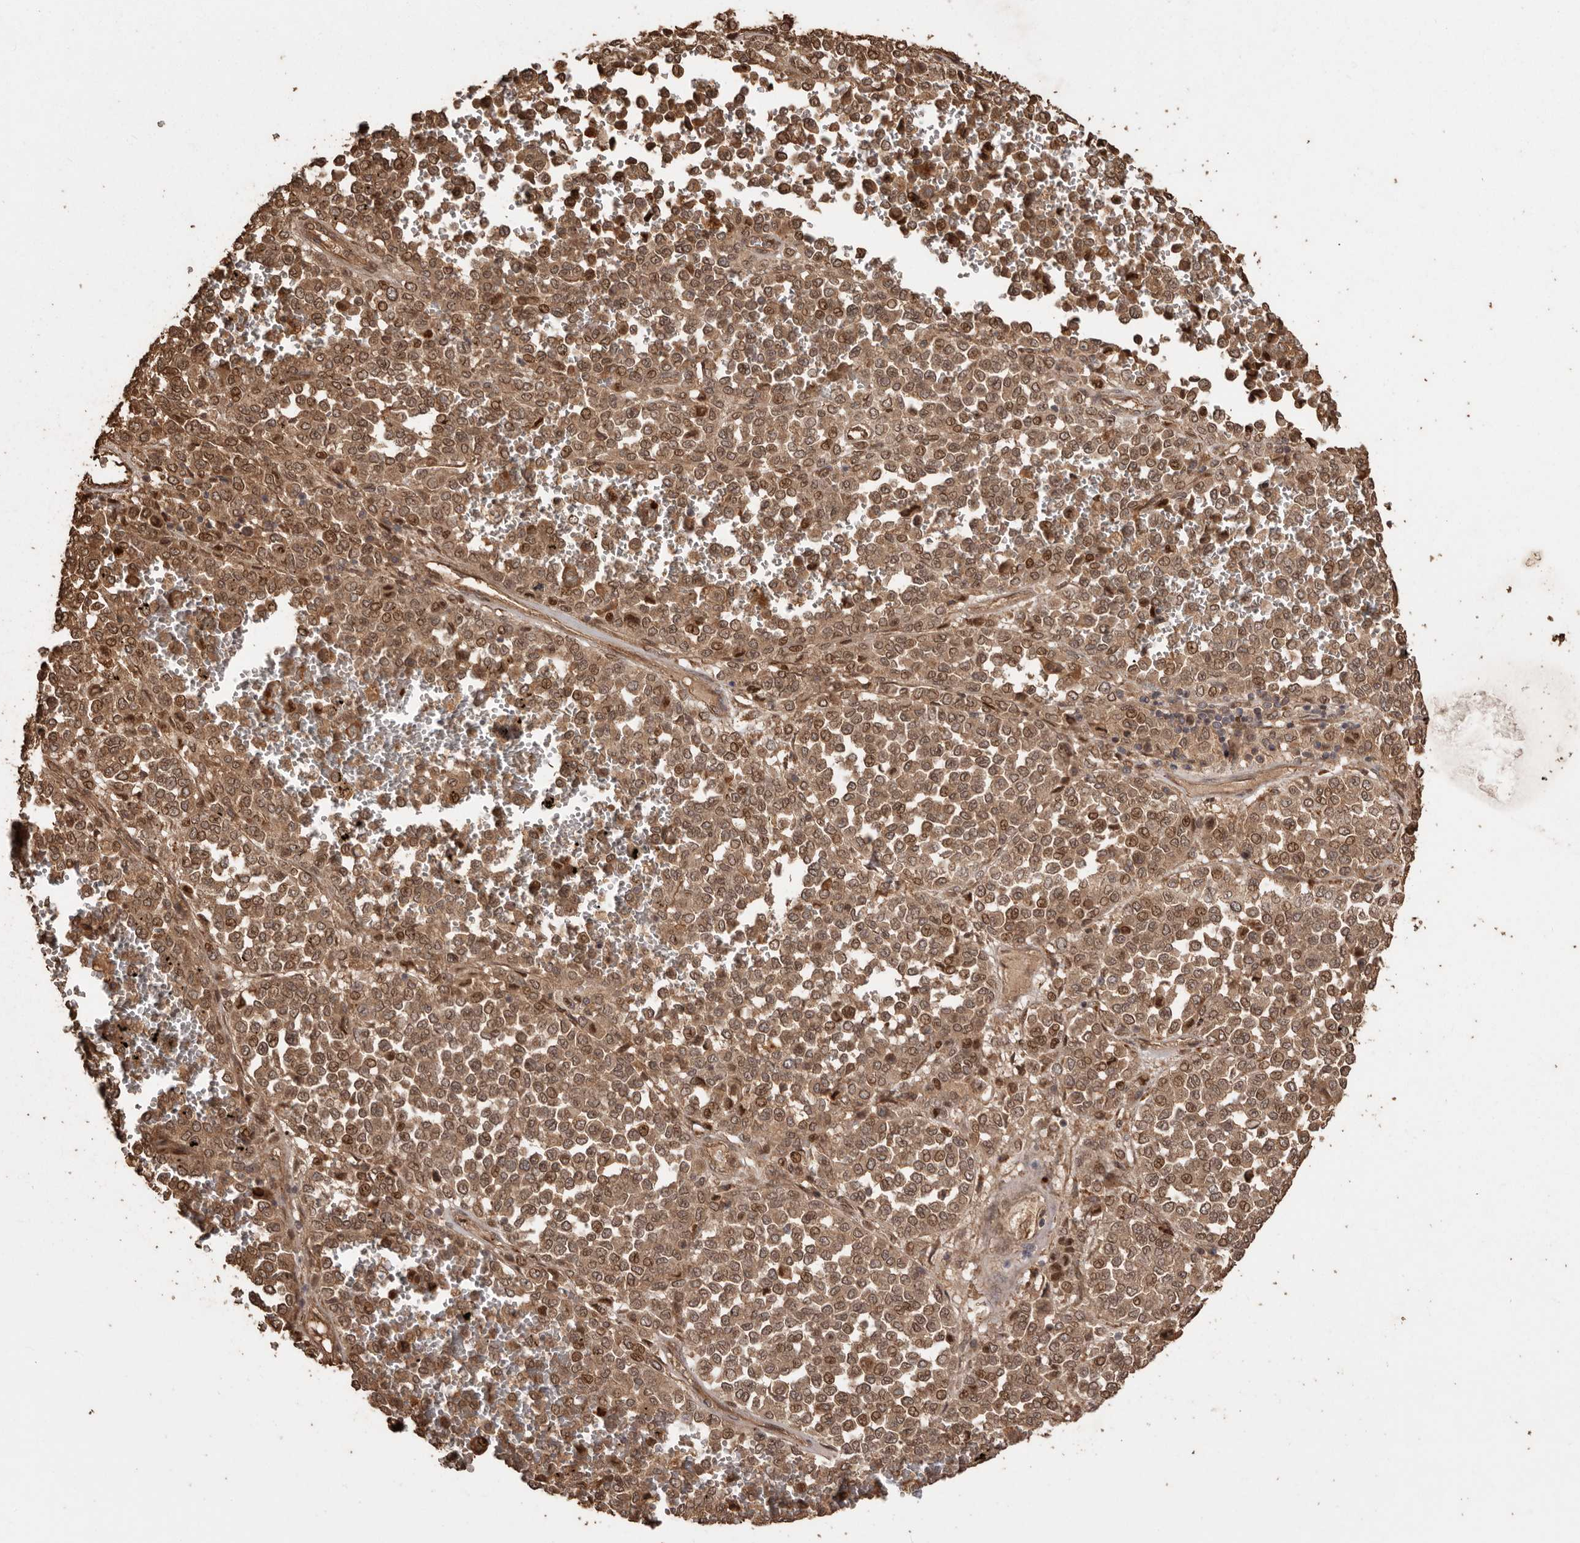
{"staining": {"intensity": "moderate", "quantity": ">75%", "location": "cytoplasmic/membranous,nuclear"}, "tissue": "melanoma", "cell_type": "Tumor cells", "image_type": "cancer", "snomed": [{"axis": "morphology", "description": "Malignant melanoma, Metastatic site"}, {"axis": "topography", "description": "Pancreas"}], "caption": "Immunohistochemistry histopathology image of neoplastic tissue: malignant melanoma (metastatic site) stained using immunohistochemistry reveals medium levels of moderate protein expression localized specifically in the cytoplasmic/membranous and nuclear of tumor cells, appearing as a cytoplasmic/membranous and nuclear brown color.", "gene": "NUP43", "patient": {"sex": "female", "age": 30}}